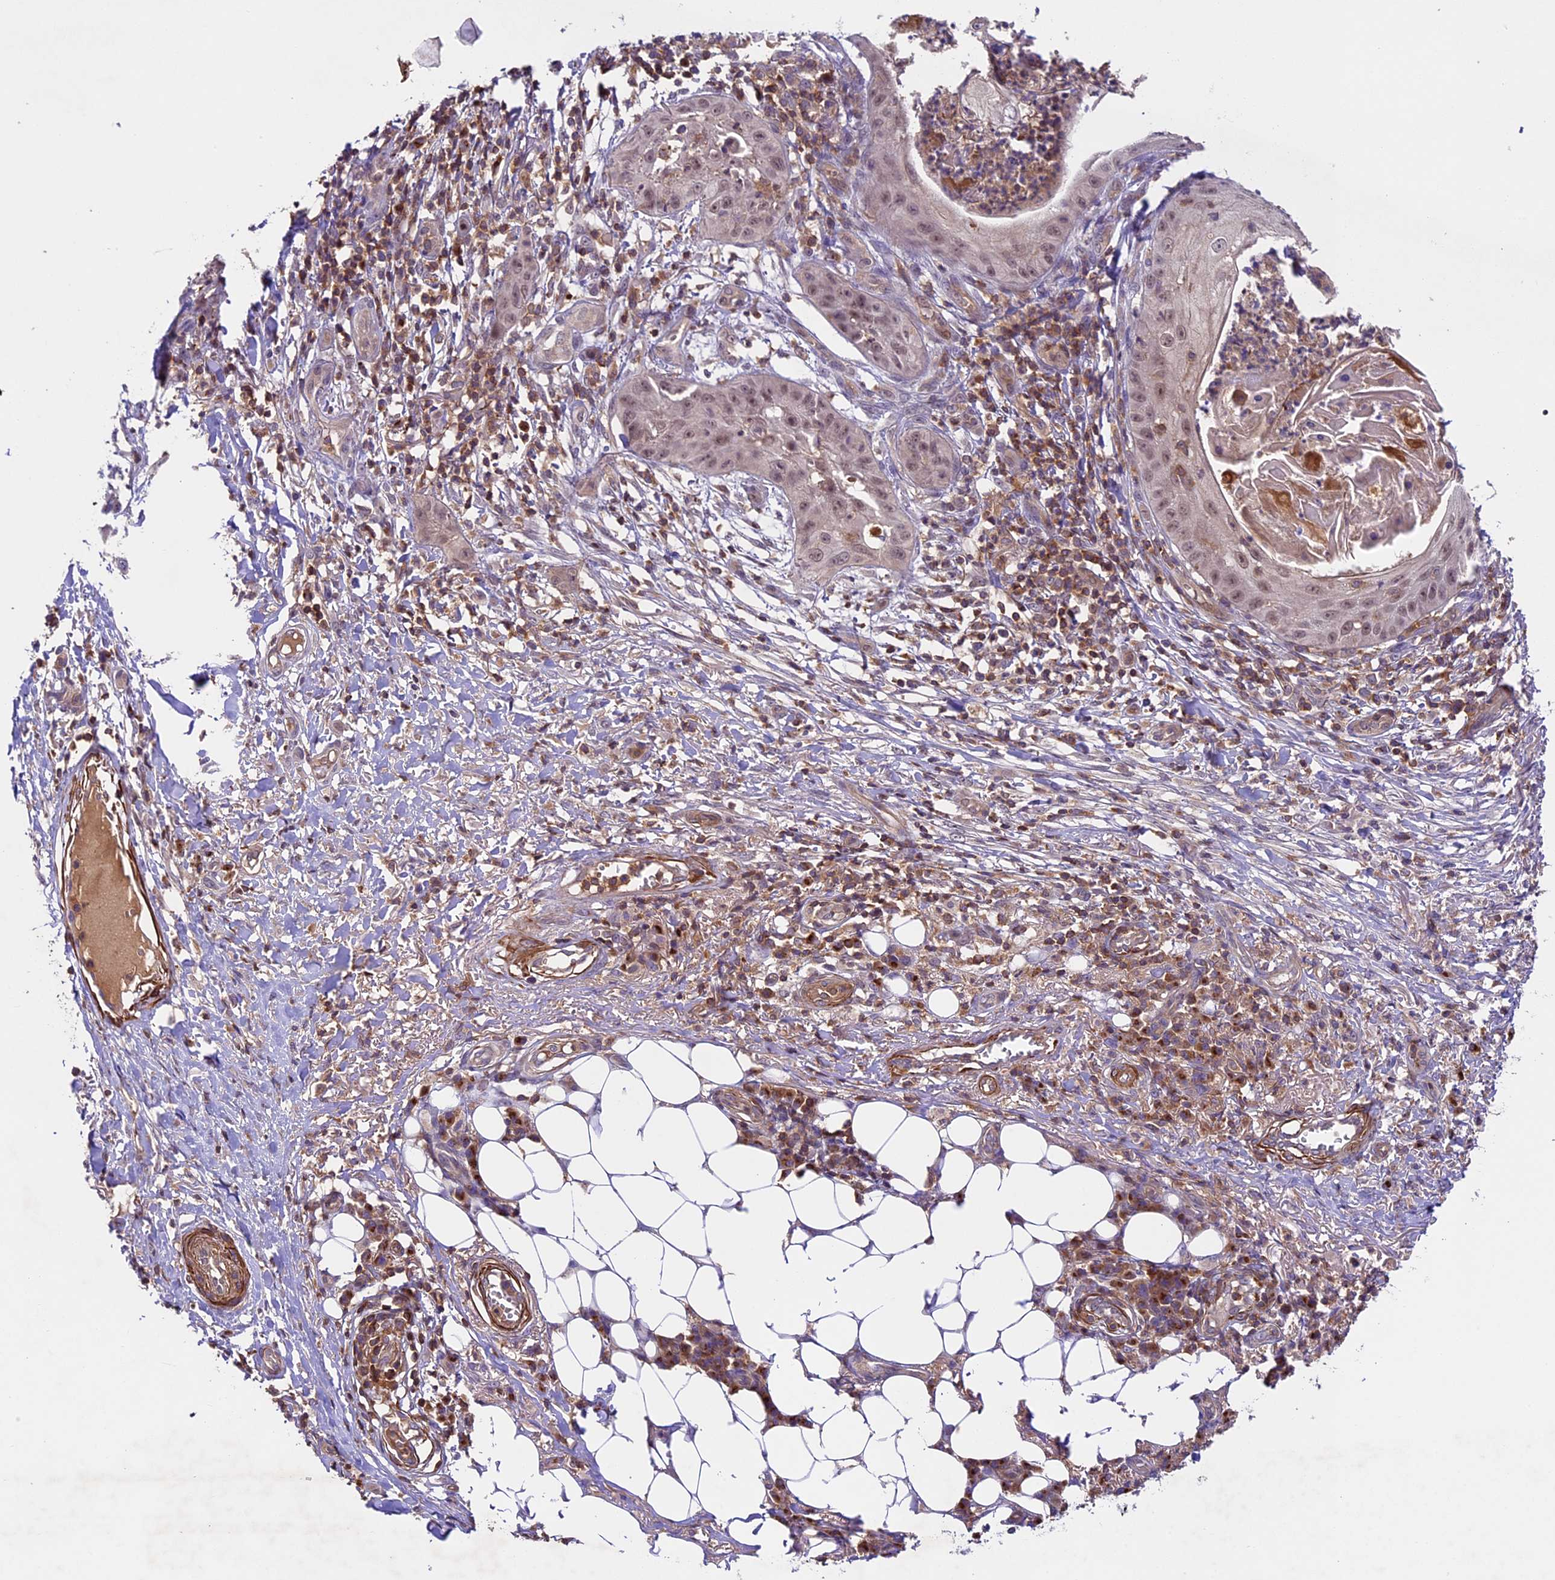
{"staining": {"intensity": "moderate", "quantity": ">75%", "location": "nuclear"}, "tissue": "skin cancer", "cell_type": "Tumor cells", "image_type": "cancer", "snomed": [{"axis": "morphology", "description": "Squamous cell carcinoma, NOS"}, {"axis": "topography", "description": "Skin"}], "caption": "A micrograph of human skin cancer (squamous cell carcinoma) stained for a protein demonstrates moderate nuclear brown staining in tumor cells.", "gene": "TBC1D1", "patient": {"sex": "male", "age": 70}}